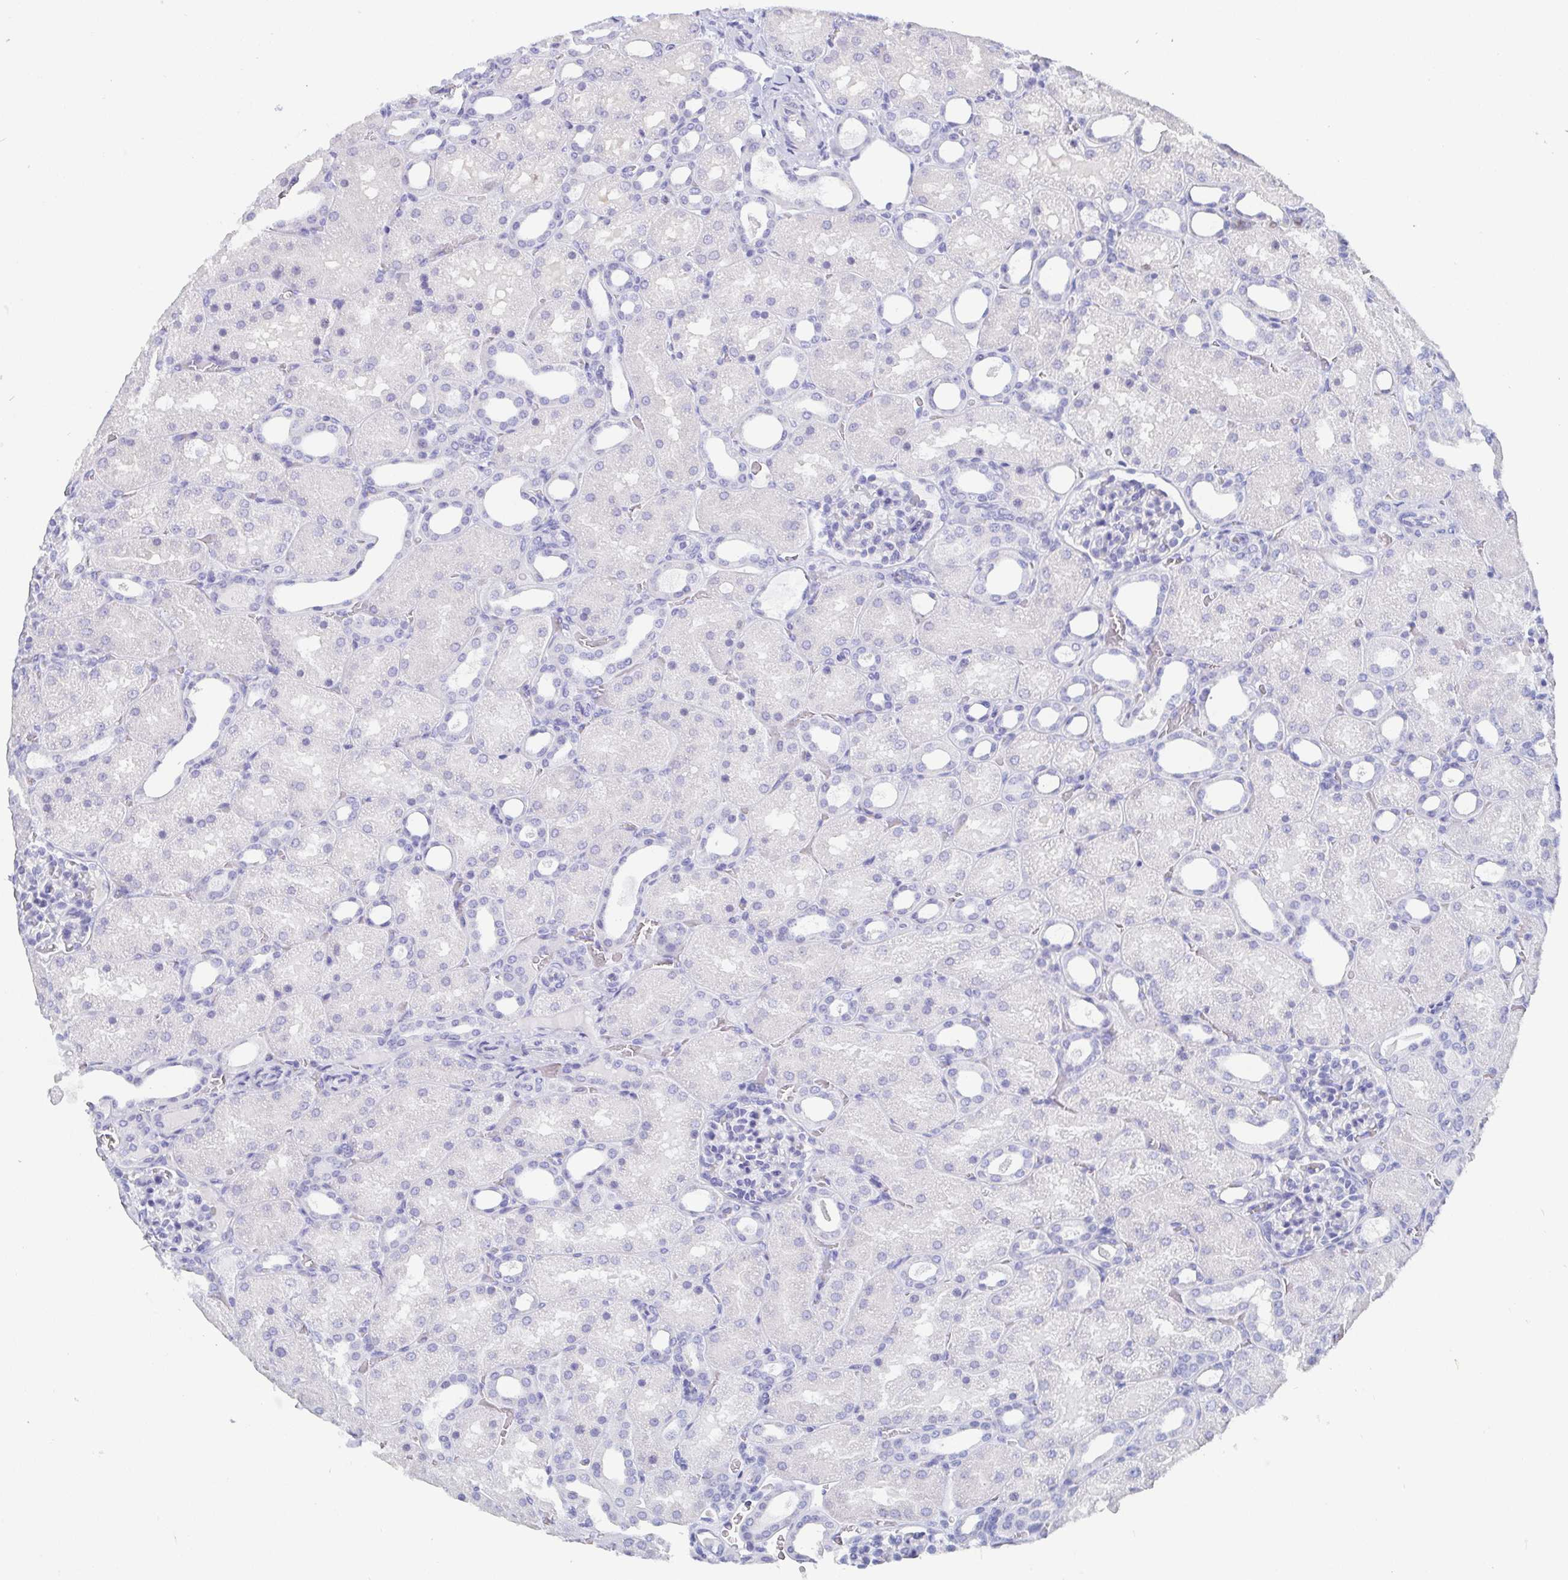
{"staining": {"intensity": "negative", "quantity": "none", "location": "none"}, "tissue": "kidney", "cell_type": "Cells in glomeruli", "image_type": "normal", "snomed": [{"axis": "morphology", "description": "Normal tissue, NOS"}, {"axis": "topography", "description": "Kidney"}], "caption": "The micrograph demonstrates no significant expression in cells in glomeruli of kidney.", "gene": "SCGN", "patient": {"sex": "male", "age": 2}}